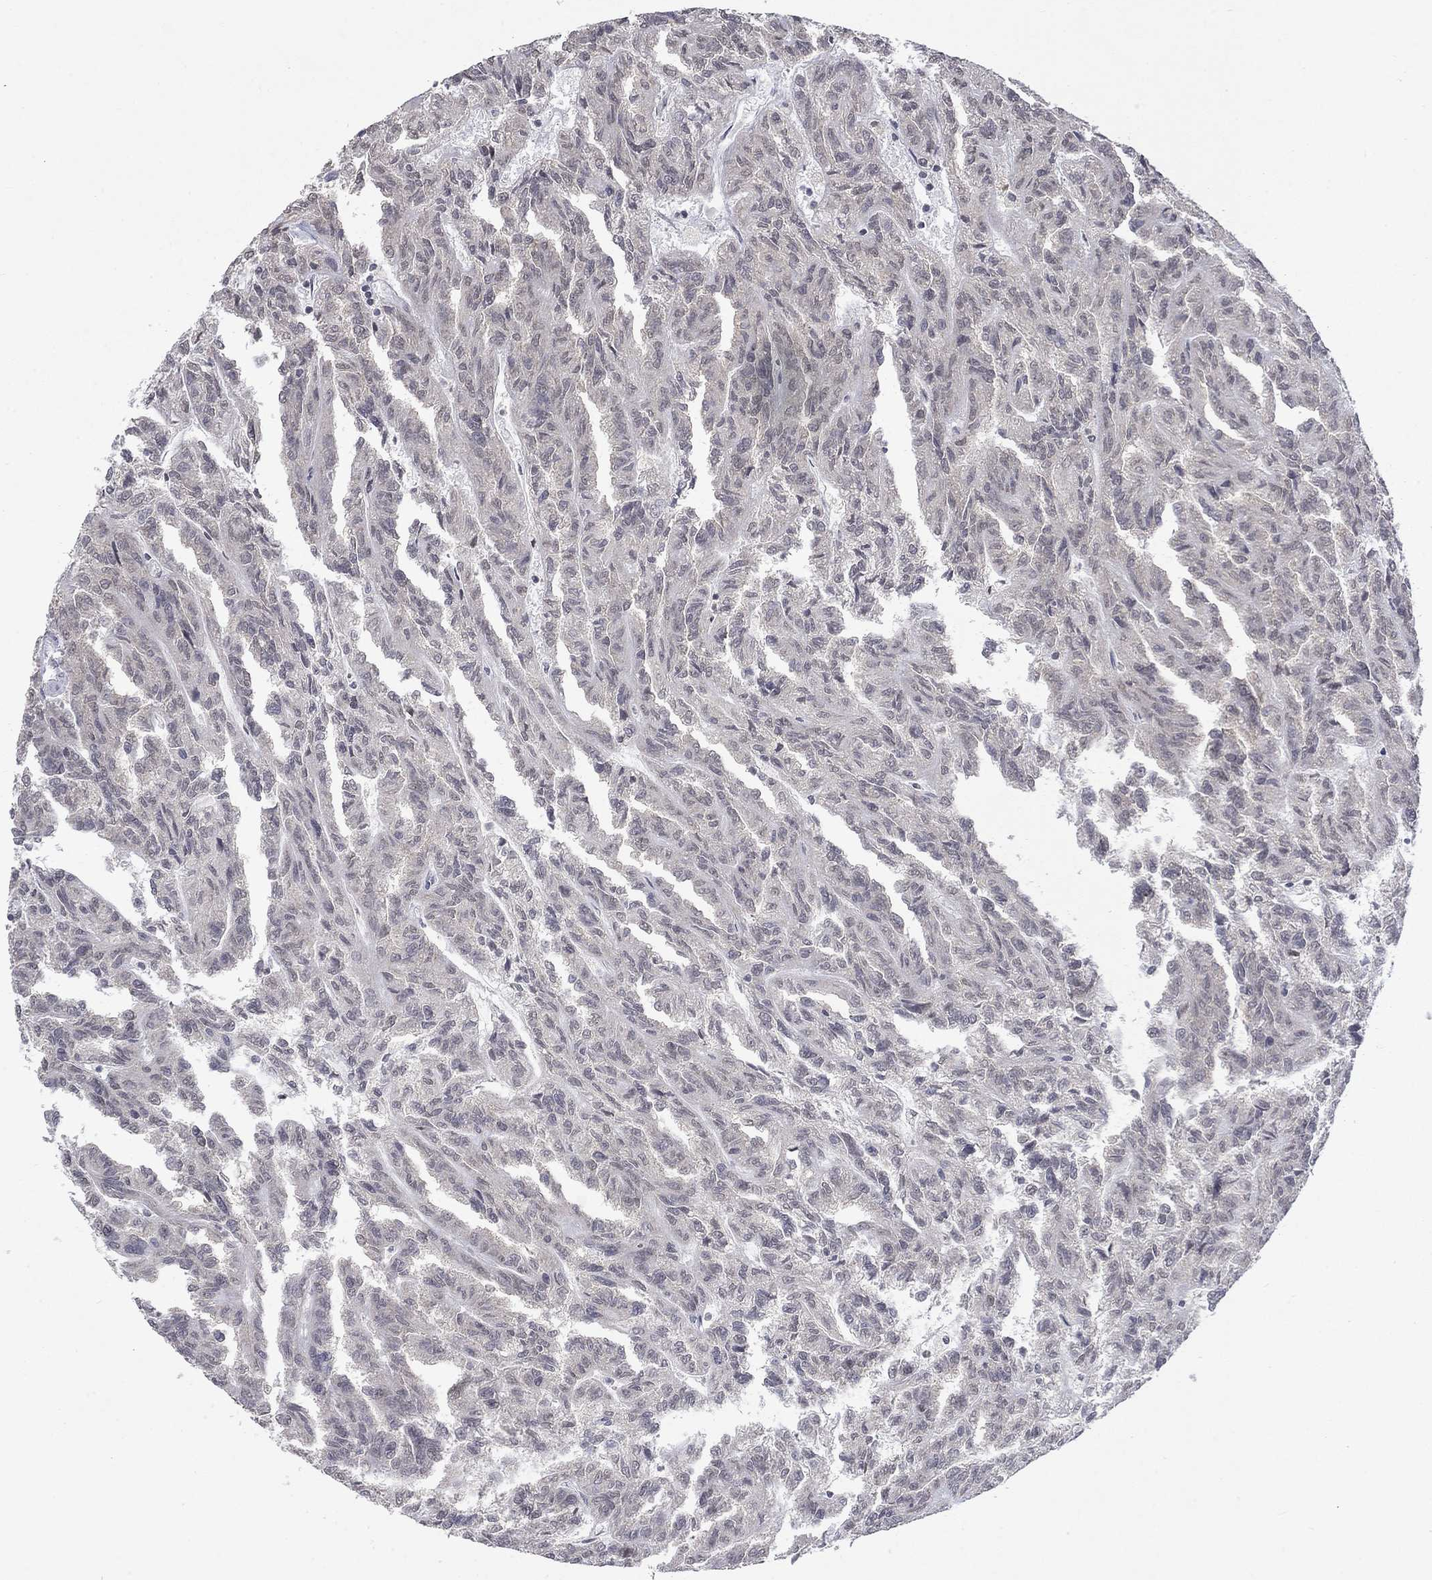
{"staining": {"intensity": "negative", "quantity": "none", "location": "none"}, "tissue": "renal cancer", "cell_type": "Tumor cells", "image_type": "cancer", "snomed": [{"axis": "morphology", "description": "Adenocarcinoma, NOS"}, {"axis": "topography", "description": "Kidney"}], "caption": "Renal adenocarcinoma stained for a protein using immunohistochemistry (IHC) displays no expression tumor cells.", "gene": "SPATA33", "patient": {"sex": "male", "age": 79}}